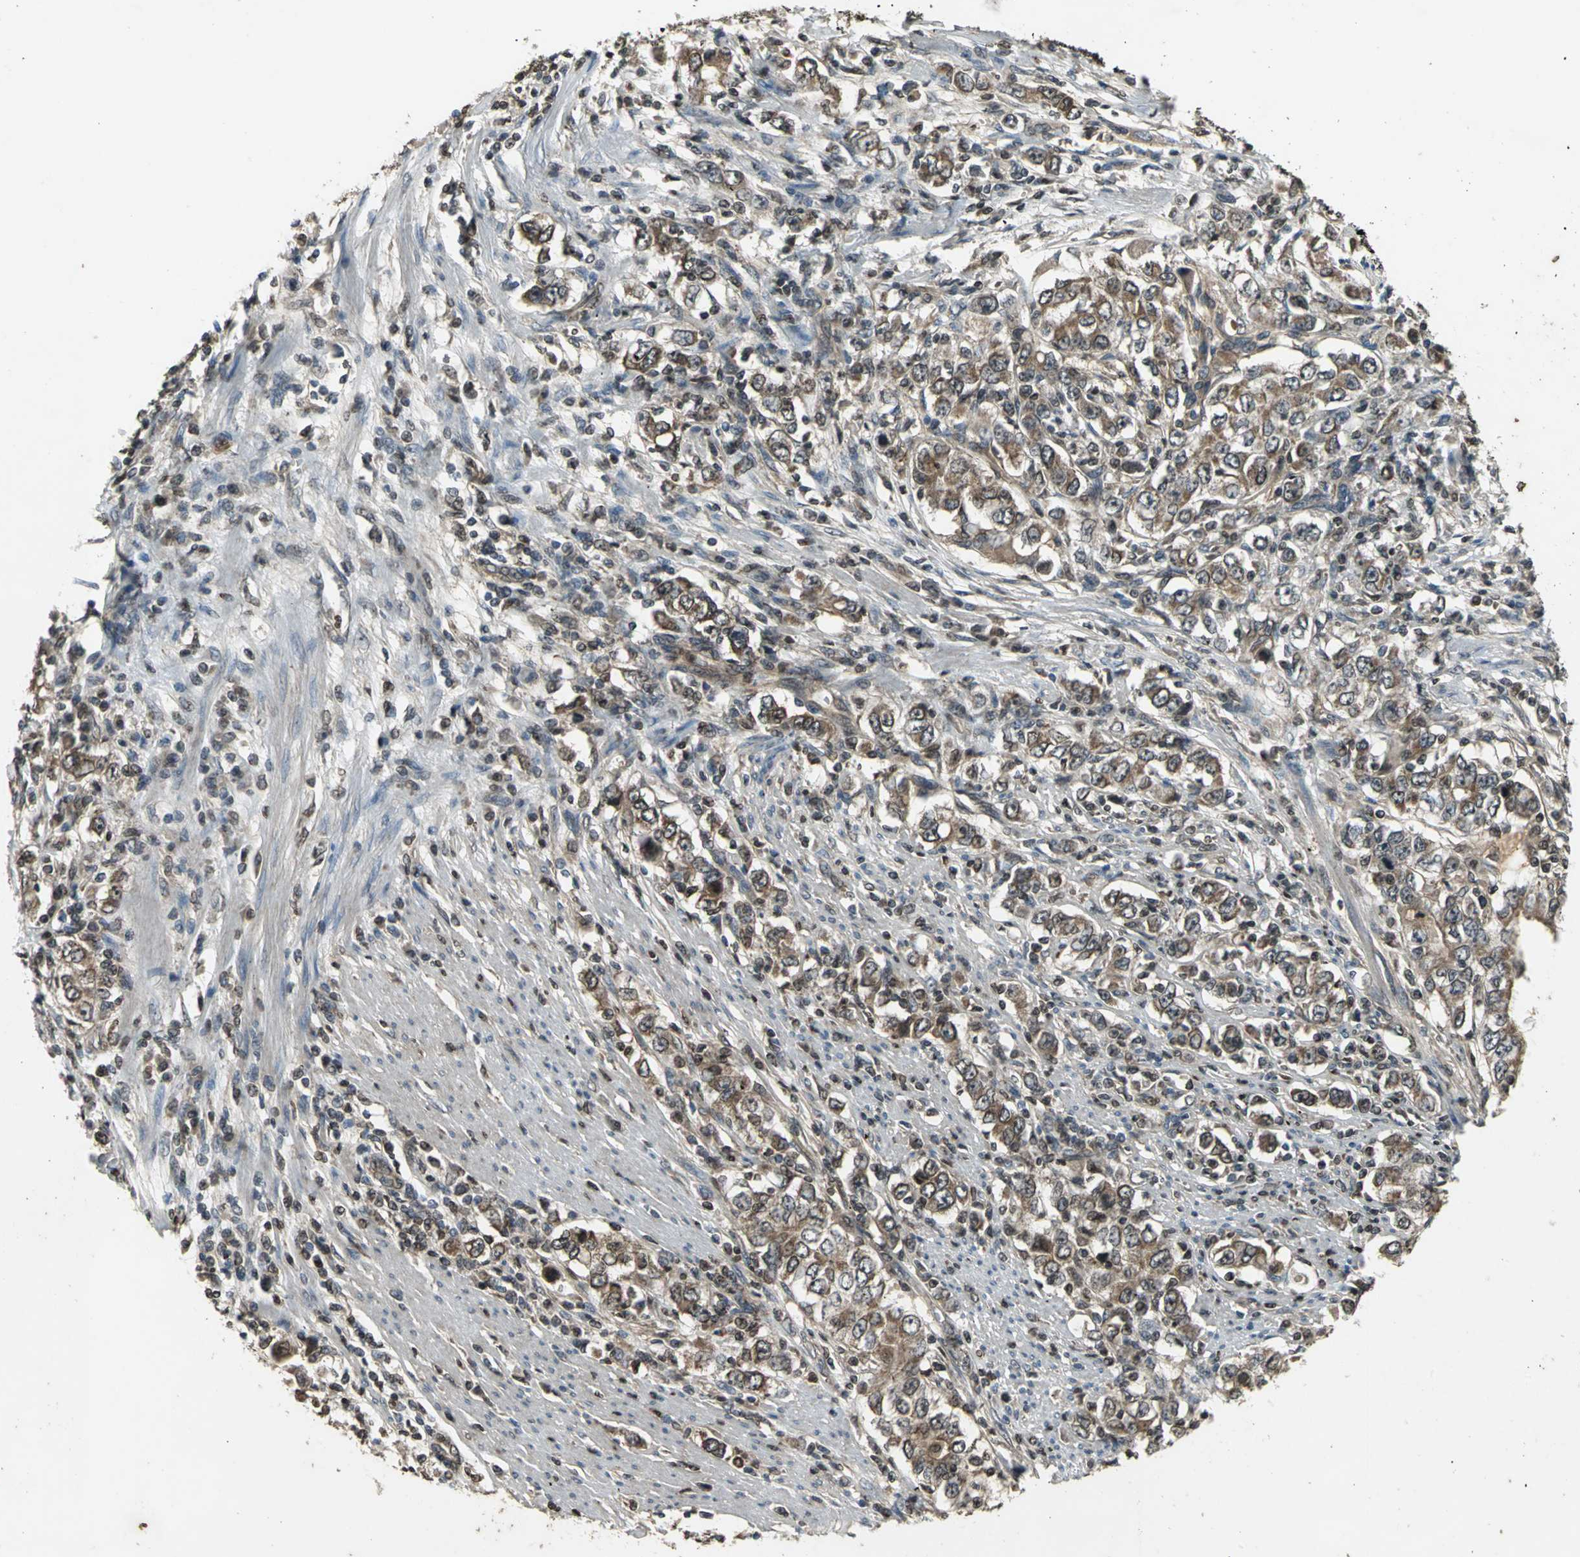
{"staining": {"intensity": "moderate", "quantity": ">75%", "location": "cytoplasmic/membranous,nuclear"}, "tissue": "stomach cancer", "cell_type": "Tumor cells", "image_type": "cancer", "snomed": [{"axis": "morphology", "description": "Adenocarcinoma, NOS"}, {"axis": "topography", "description": "Stomach, lower"}], "caption": "Protein expression analysis of human adenocarcinoma (stomach) reveals moderate cytoplasmic/membranous and nuclear staining in approximately >75% of tumor cells.", "gene": "AHR", "patient": {"sex": "female", "age": 72}}